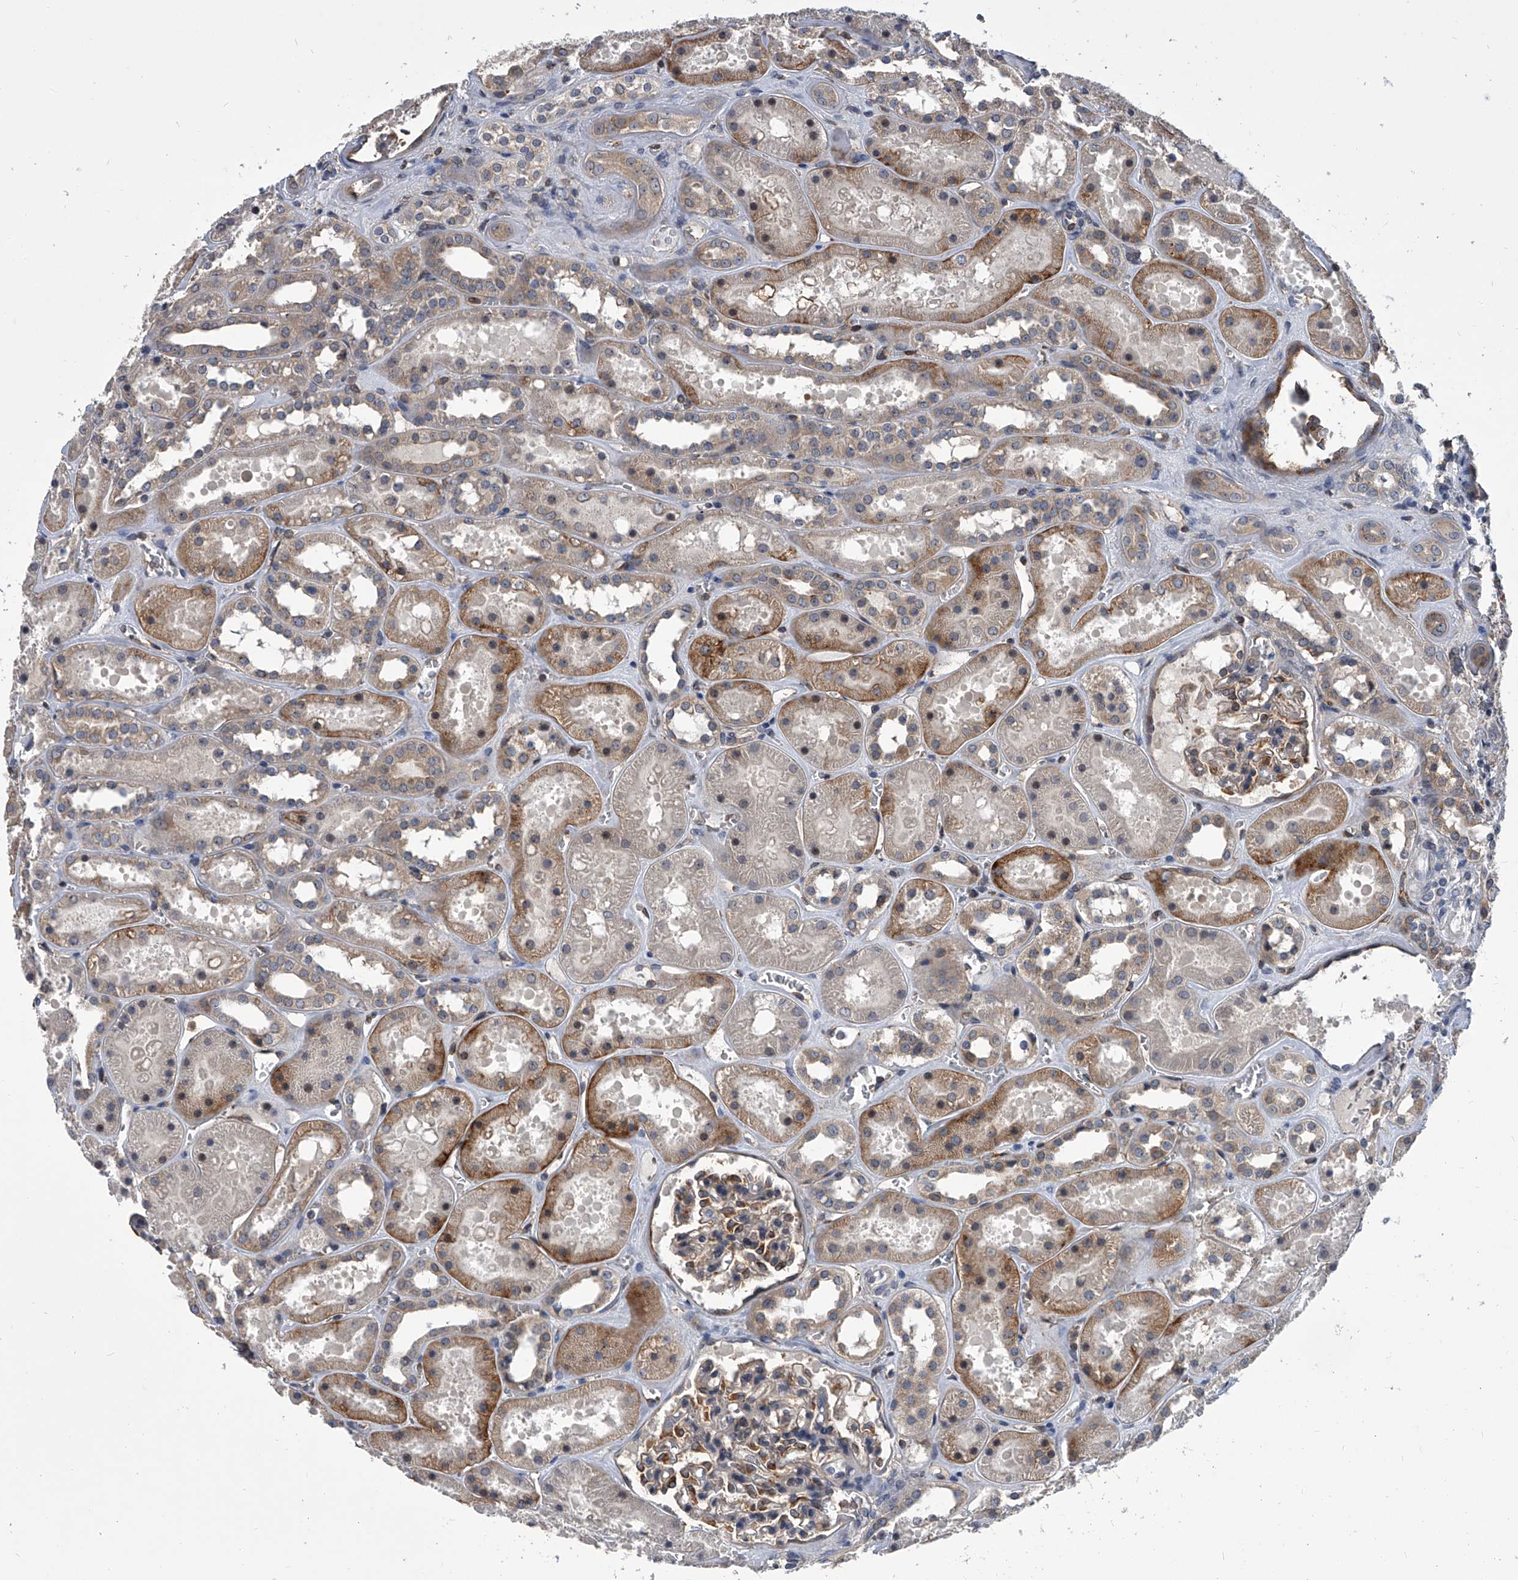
{"staining": {"intensity": "strong", "quantity": "<25%", "location": "cytoplasmic/membranous"}, "tissue": "kidney", "cell_type": "Cells in glomeruli", "image_type": "normal", "snomed": [{"axis": "morphology", "description": "Normal tissue, NOS"}, {"axis": "topography", "description": "Kidney"}], "caption": "Brown immunohistochemical staining in unremarkable human kidney exhibits strong cytoplasmic/membranous staining in about <25% of cells in glomeruli.", "gene": "MAP4K3", "patient": {"sex": "female", "age": 41}}